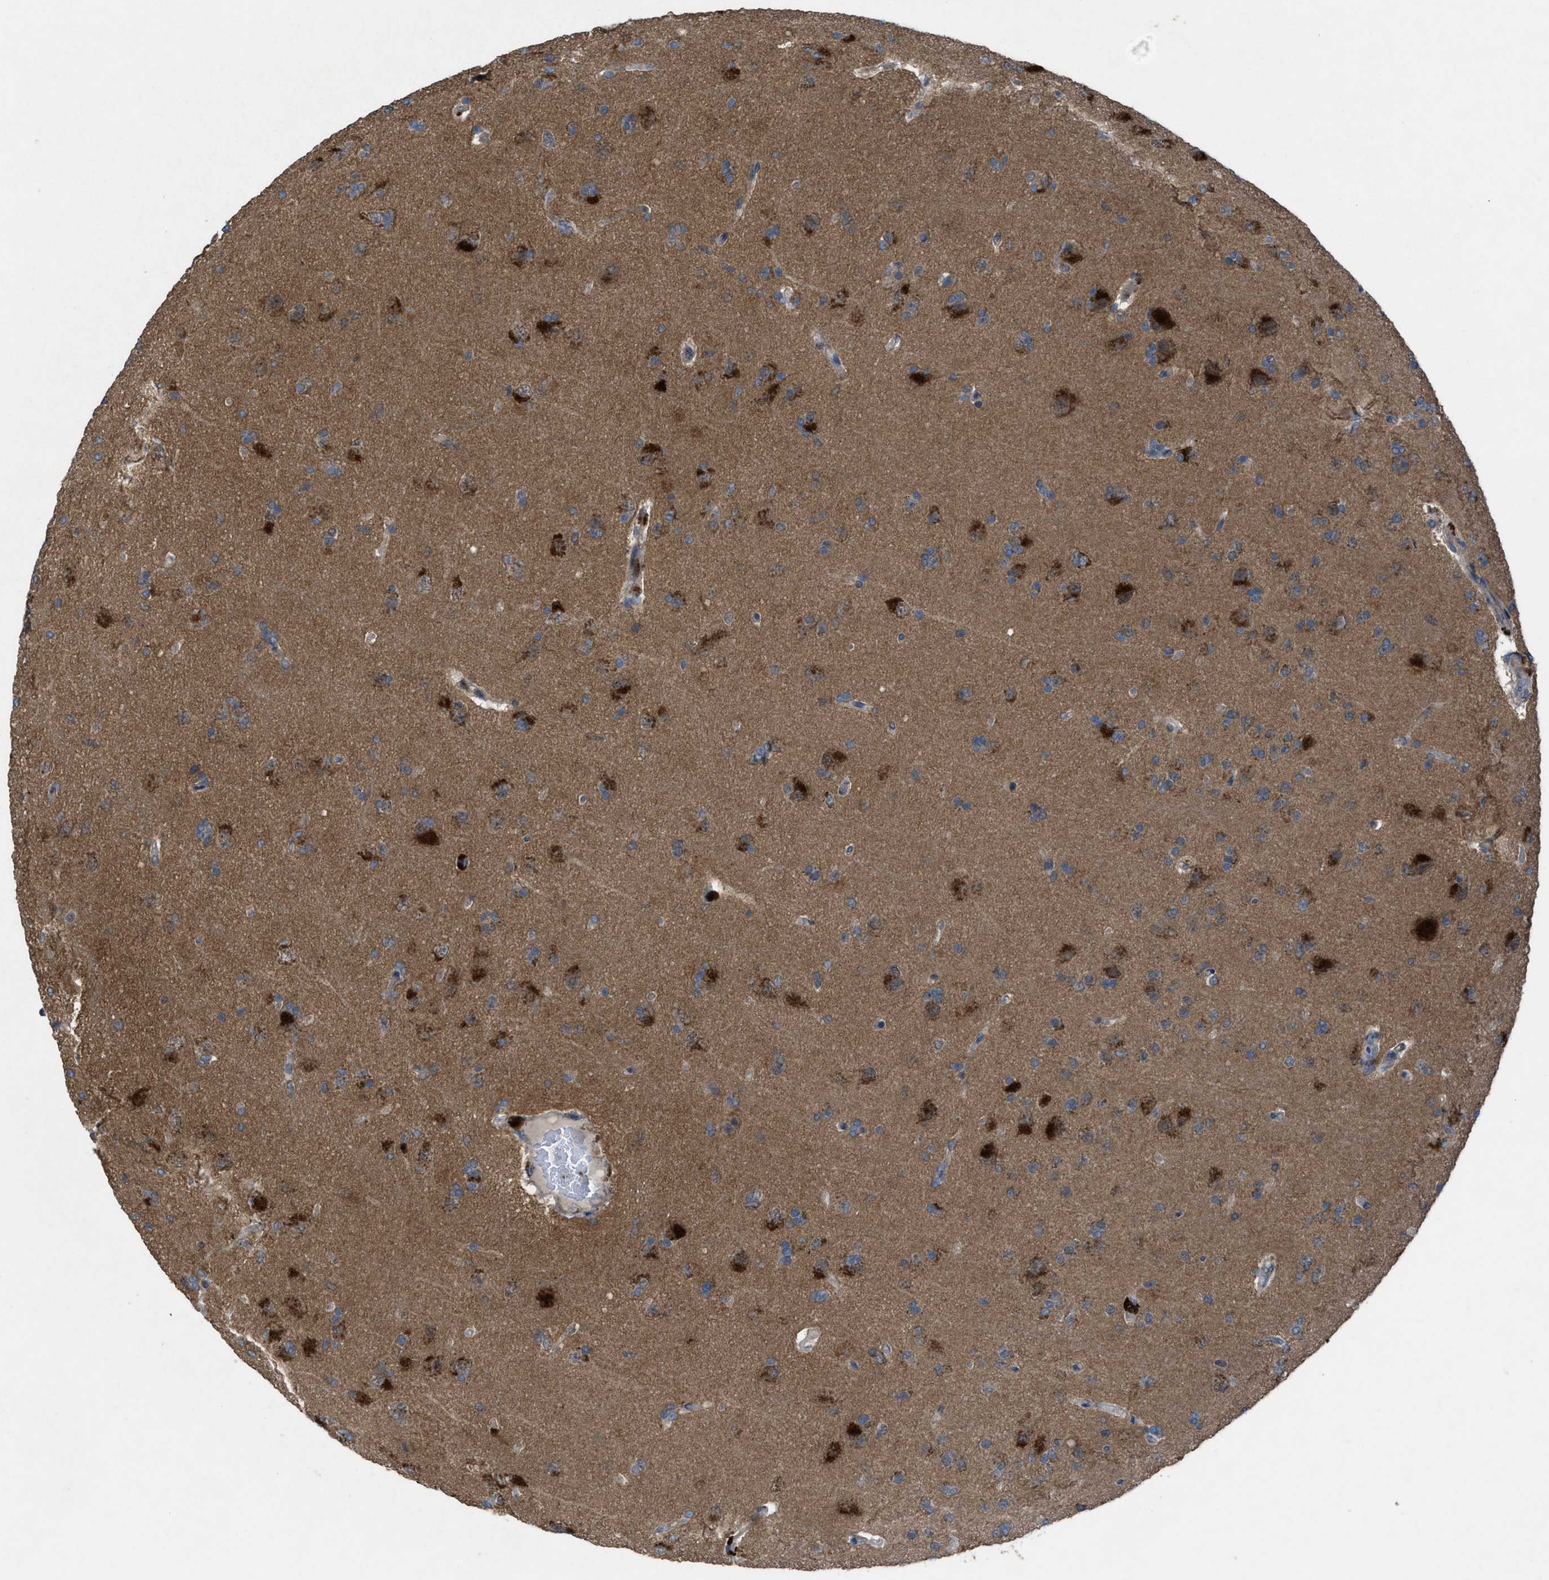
{"staining": {"intensity": "weak", "quantity": "<25%", "location": "cytoplasmic/membranous"}, "tissue": "glioma", "cell_type": "Tumor cells", "image_type": "cancer", "snomed": [{"axis": "morphology", "description": "Glioma, malignant, High grade"}, {"axis": "topography", "description": "Brain"}], "caption": "IHC image of neoplastic tissue: human glioma stained with DAB (3,3'-diaminobenzidine) reveals no significant protein expression in tumor cells. (Stains: DAB (3,3'-diaminobenzidine) IHC with hematoxylin counter stain, Microscopy: brightfield microscopy at high magnification).", "gene": "PLAA", "patient": {"sex": "male", "age": 72}}